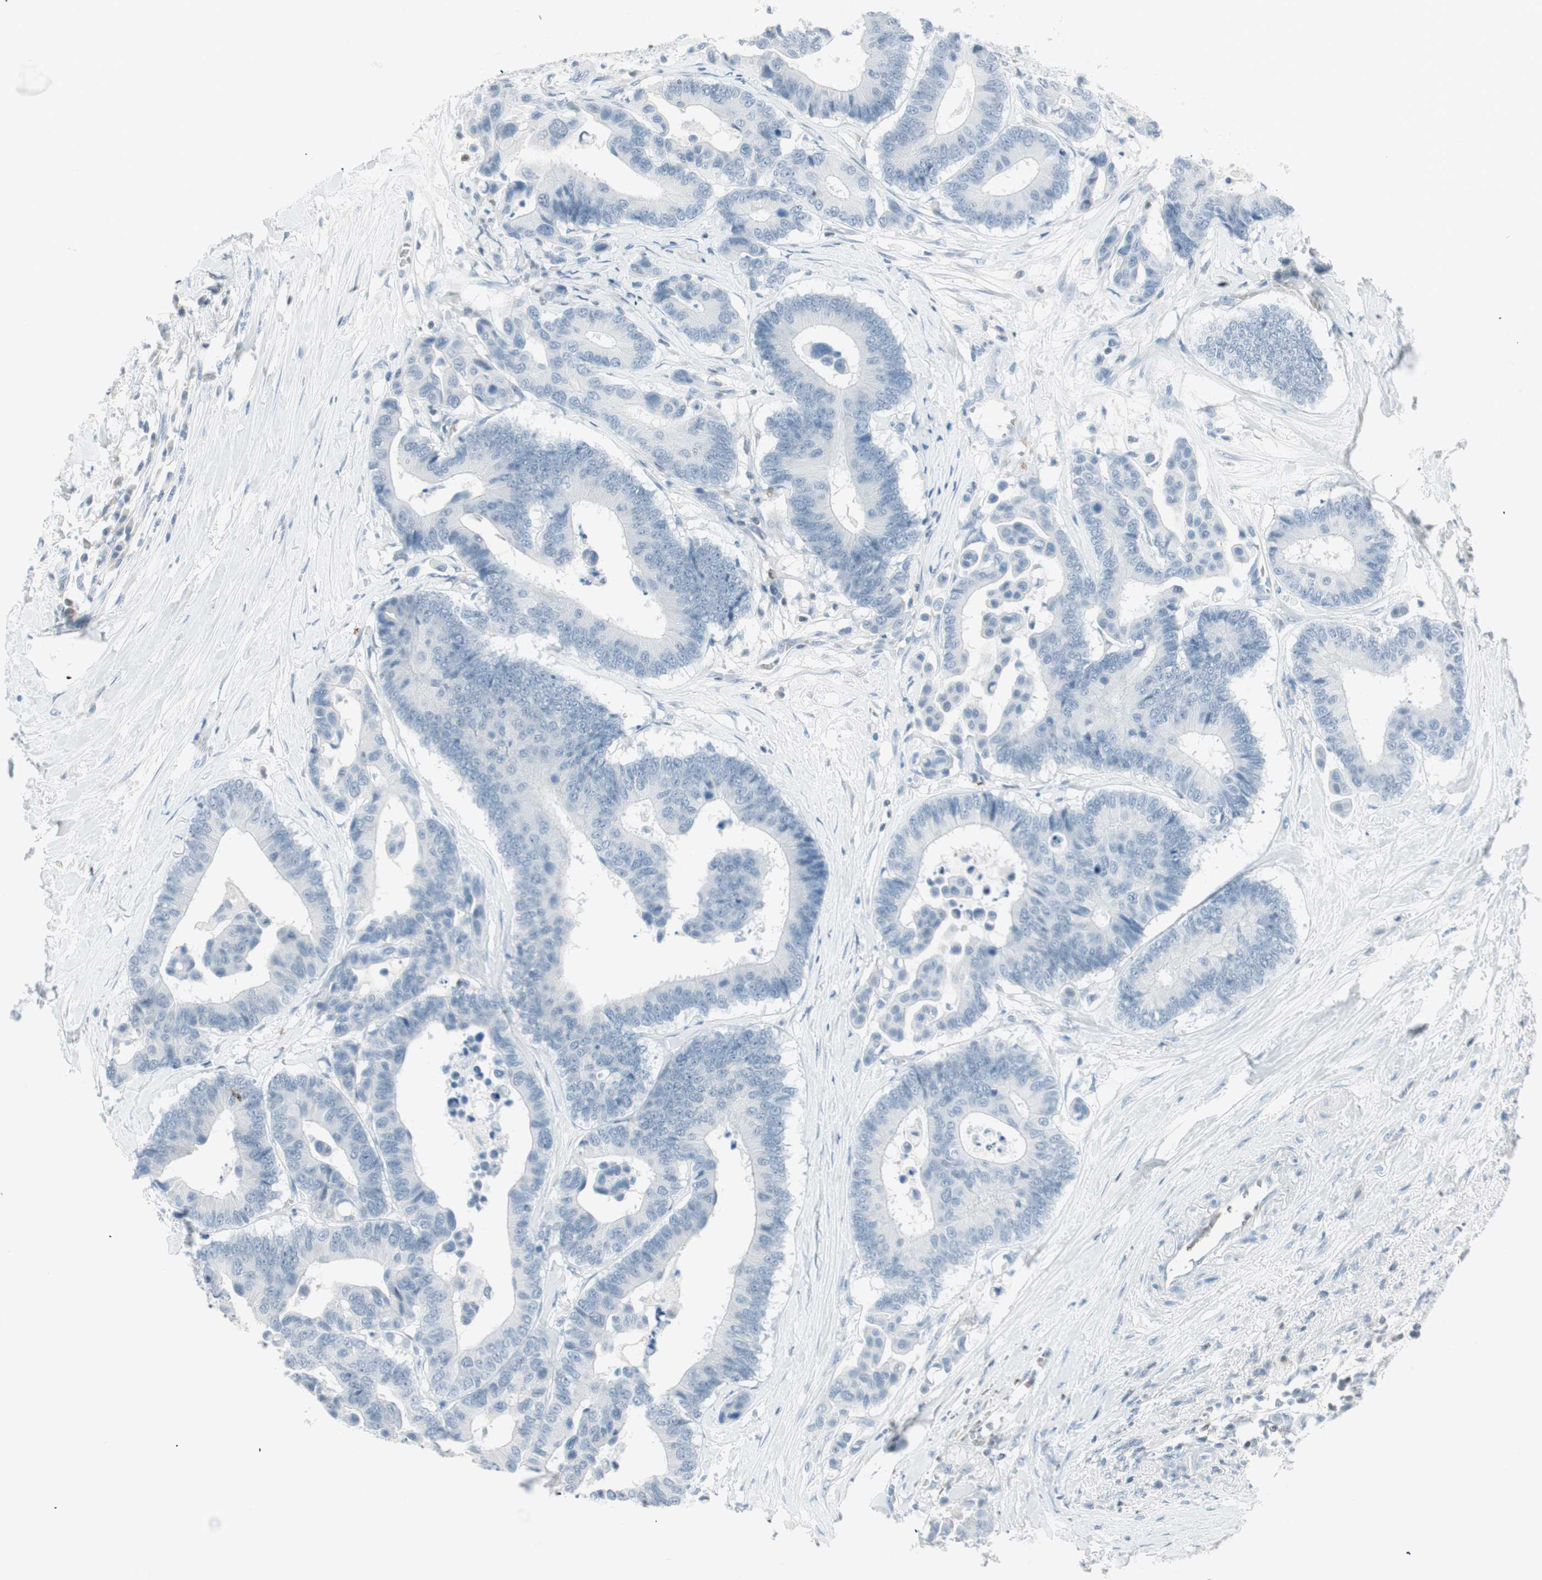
{"staining": {"intensity": "negative", "quantity": "none", "location": "none"}, "tissue": "colorectal cancer", "cell_type": "Tumor cells", "image_type": "cancer", "snomed": [{"axis": "morphology", "description": "Normal tissue, NOS"}, {"axis": "morphology", "description": "Adenocarcinoma, NOS"}, {"axis": "topography", "description": "Colon"}], "caption": "Tumor cells are negative for protein expression in human colorectal cancer (adenocarcinoma). Brightfield microscopy of immunohistochemistry (IHC) stained with DAB (3,3'-diaminobenzidine) (brown) and hematoxylin (blue), captured at high magnification.", "gene": "MAP4K1", "patient": {"sex": "male", "age": 82}}